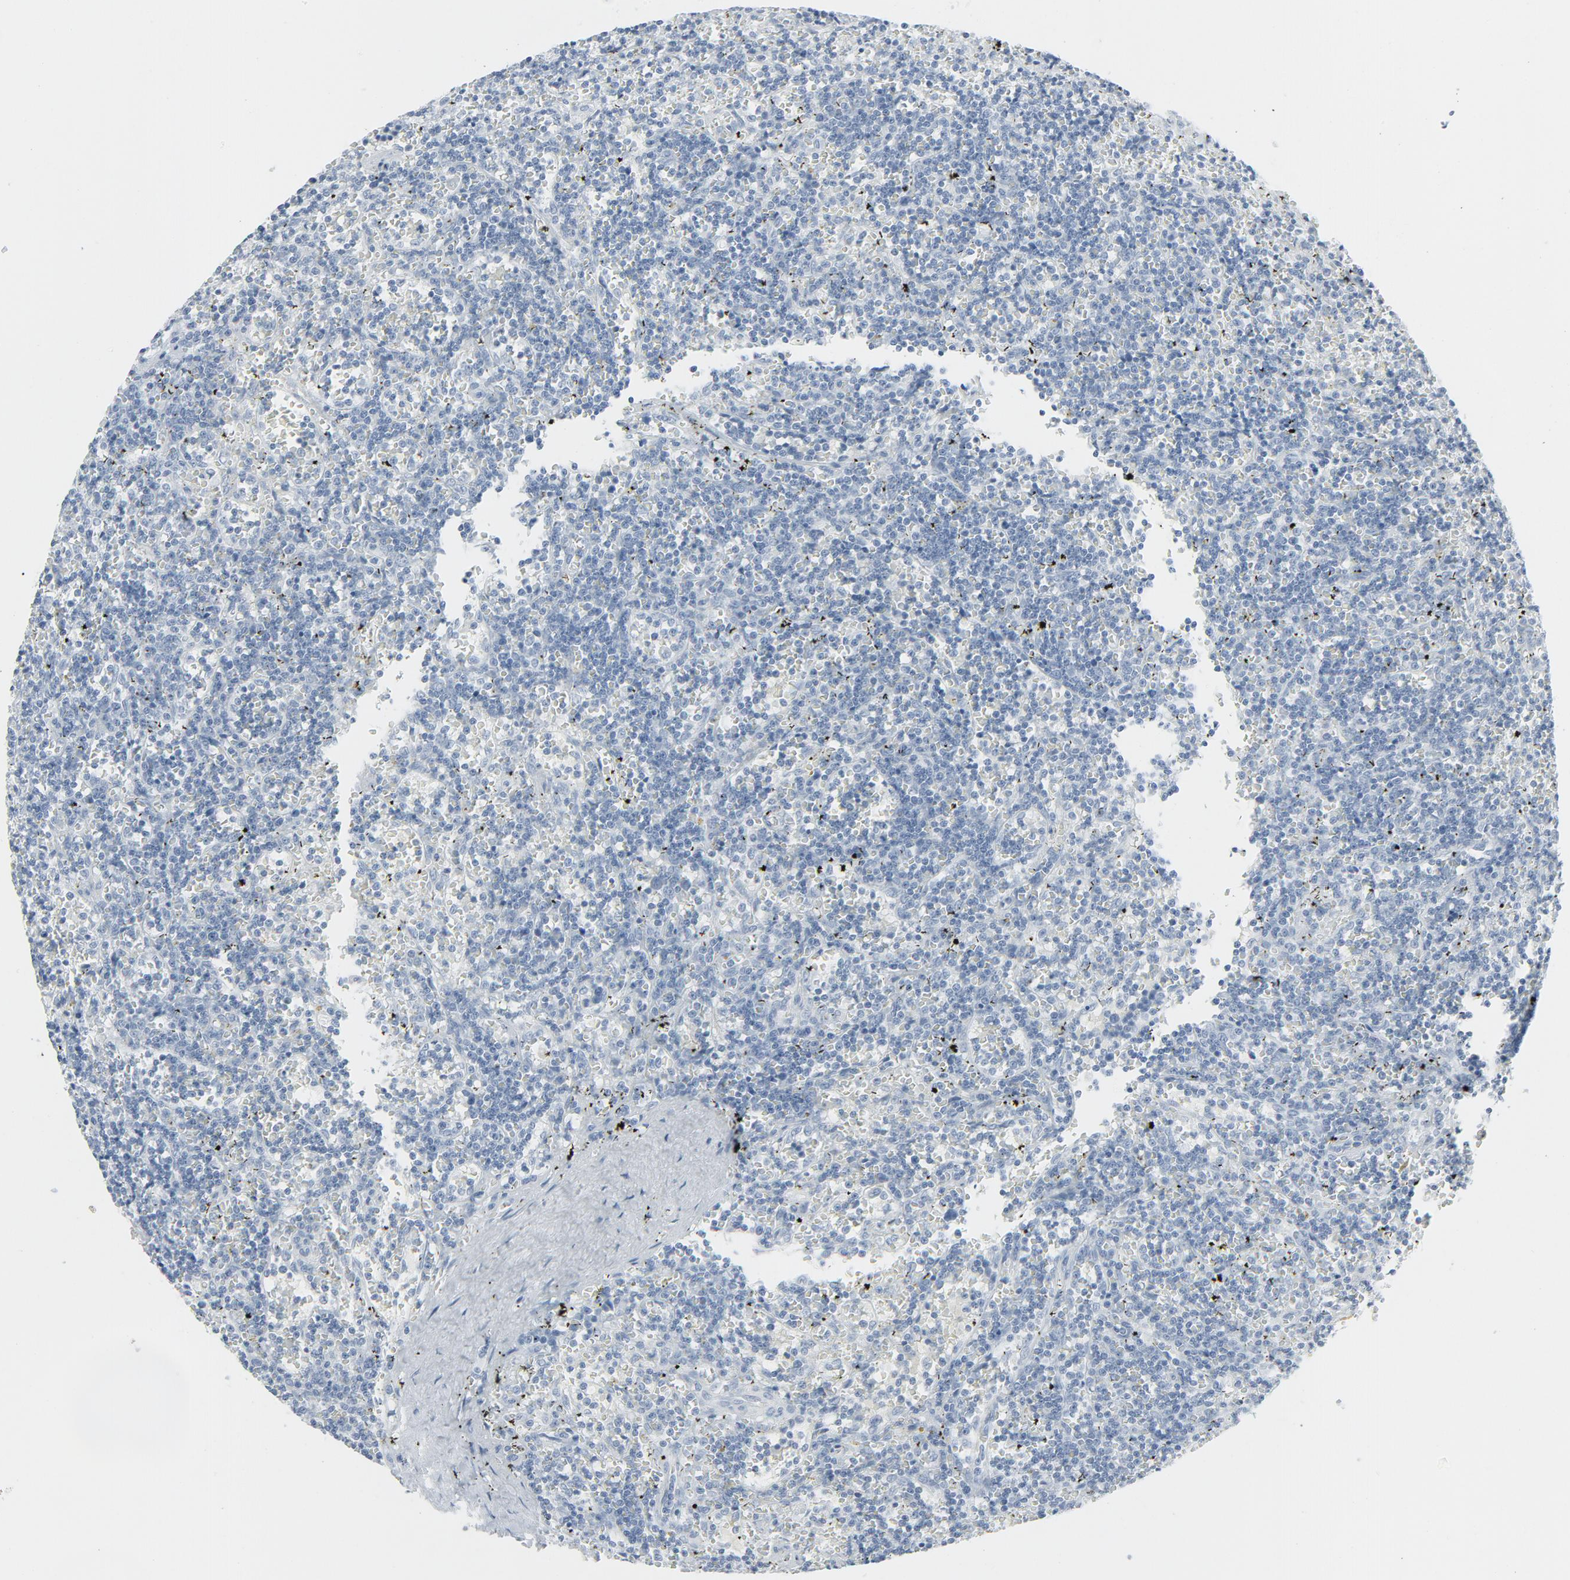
{"staining": {"intensity": "negative", "quantity": "none", "location": "none"}, "tissue": "lymphoma", "cell_type": "Tumor cells", "image_type": "cancer", "snomed": [{"axis": "morphology", "description": "Malignant lymphoma, non-Hodgkin's type, Low grade"}, {"axis": "topography", "description": "Spleen"}], "caption": "Immunohistochemical staining of malignant lymphoma, non-Hodgkin's type (low-grade) shows no significant positivity in tumor cells. (Immunohistochemistry, brightfield microscopy, high magnification).", "gene": "FGFR3", "patient": {"sex": "male", "age": 60}}